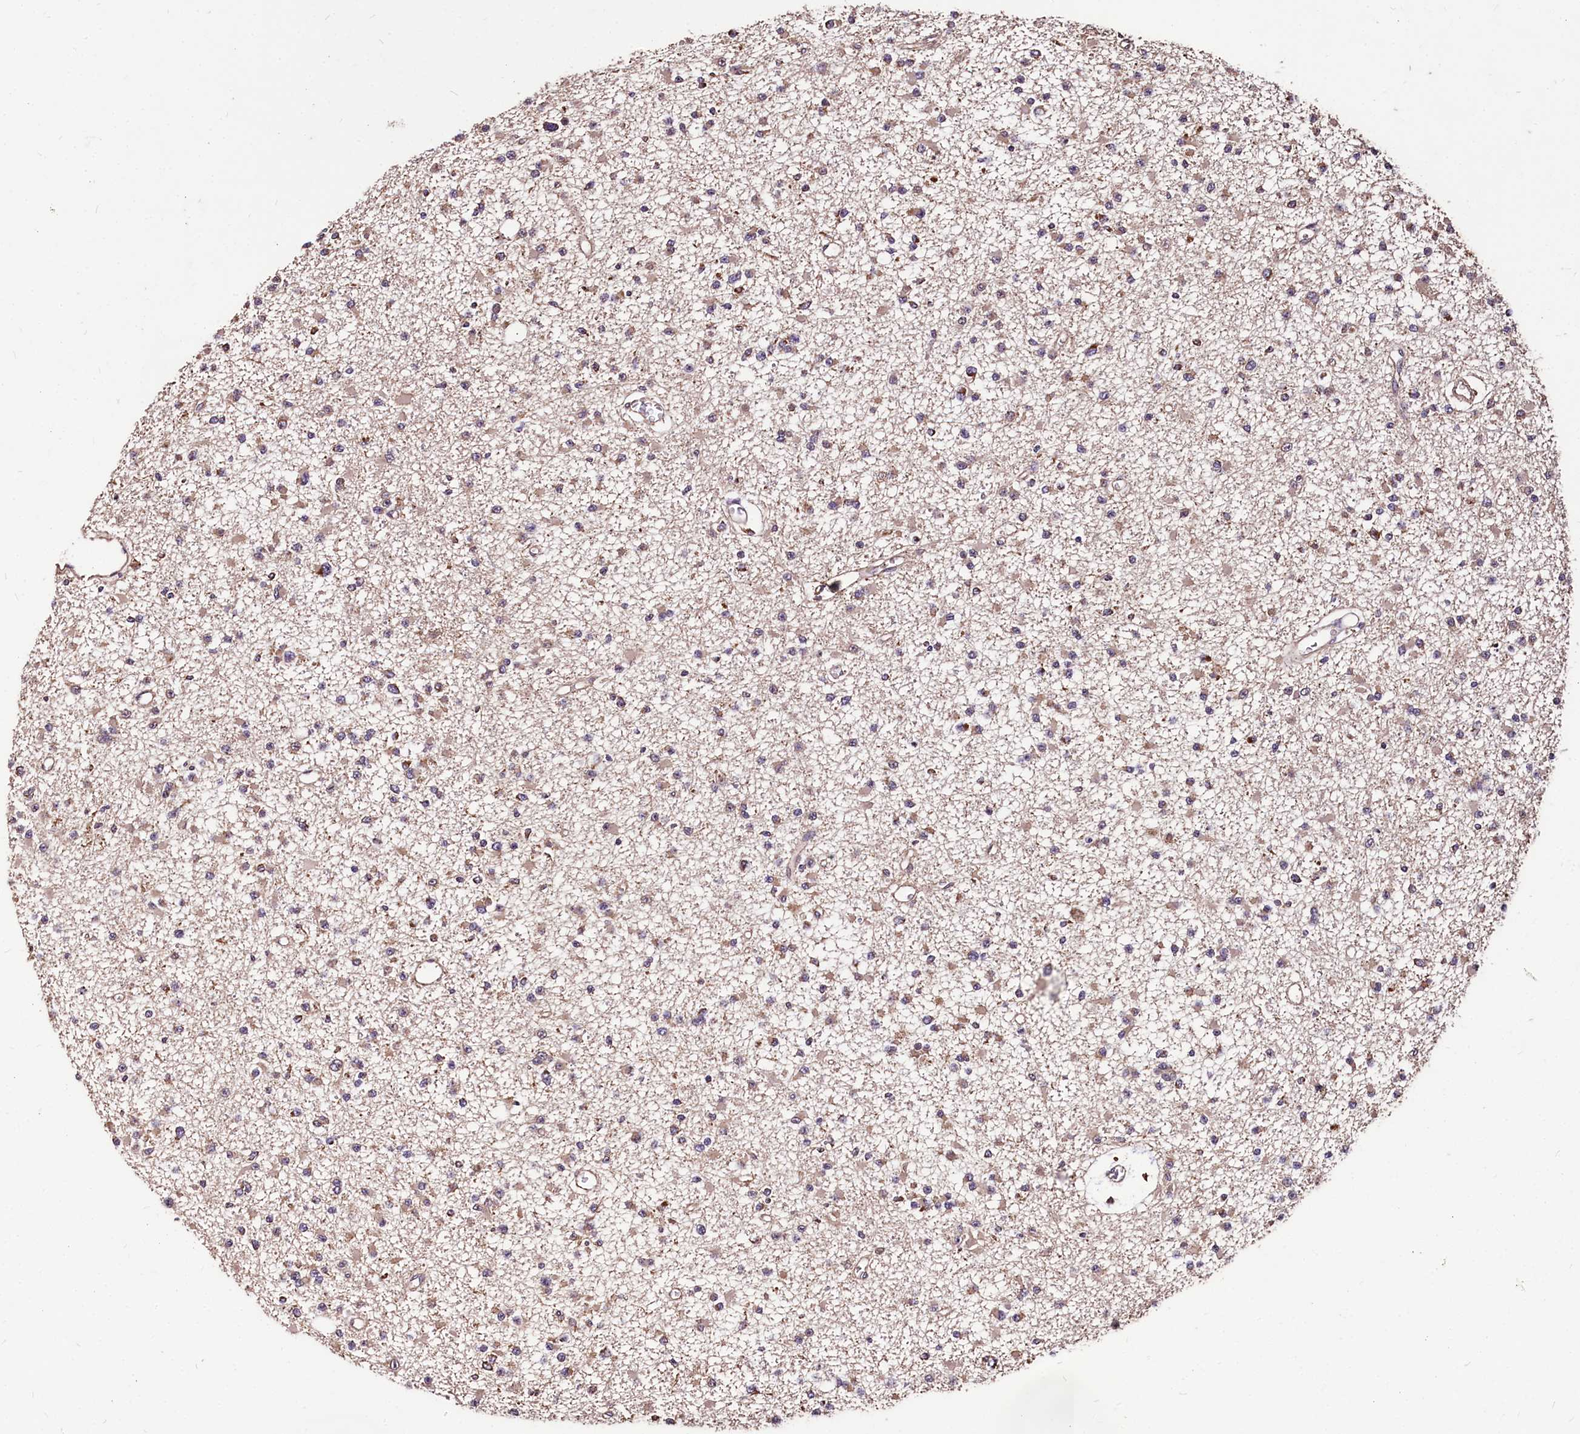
{"staining": {"intensity": "moderate", "quantity": ">75%", "location": "cytoplasmic/membranous"}, "tissue": "glioma", "cell_type": "Tumor cells", "image_type": "cancer", "snomed": [{"axis": "morphology", "description": "Glioma, malignant, Low grade"}, {"axis": "topography", "description": "Brain"}], "caption": "IHC (DAB (3,3'-diaminobenzidine)) staining of human malignant low-grade glioma exhibits moderate cytoplasmic/membranous protein expression in approximately >75% of tumor cells.", "gene": "LRSAM1", "patient": {"sex": "female", "age": 22}}